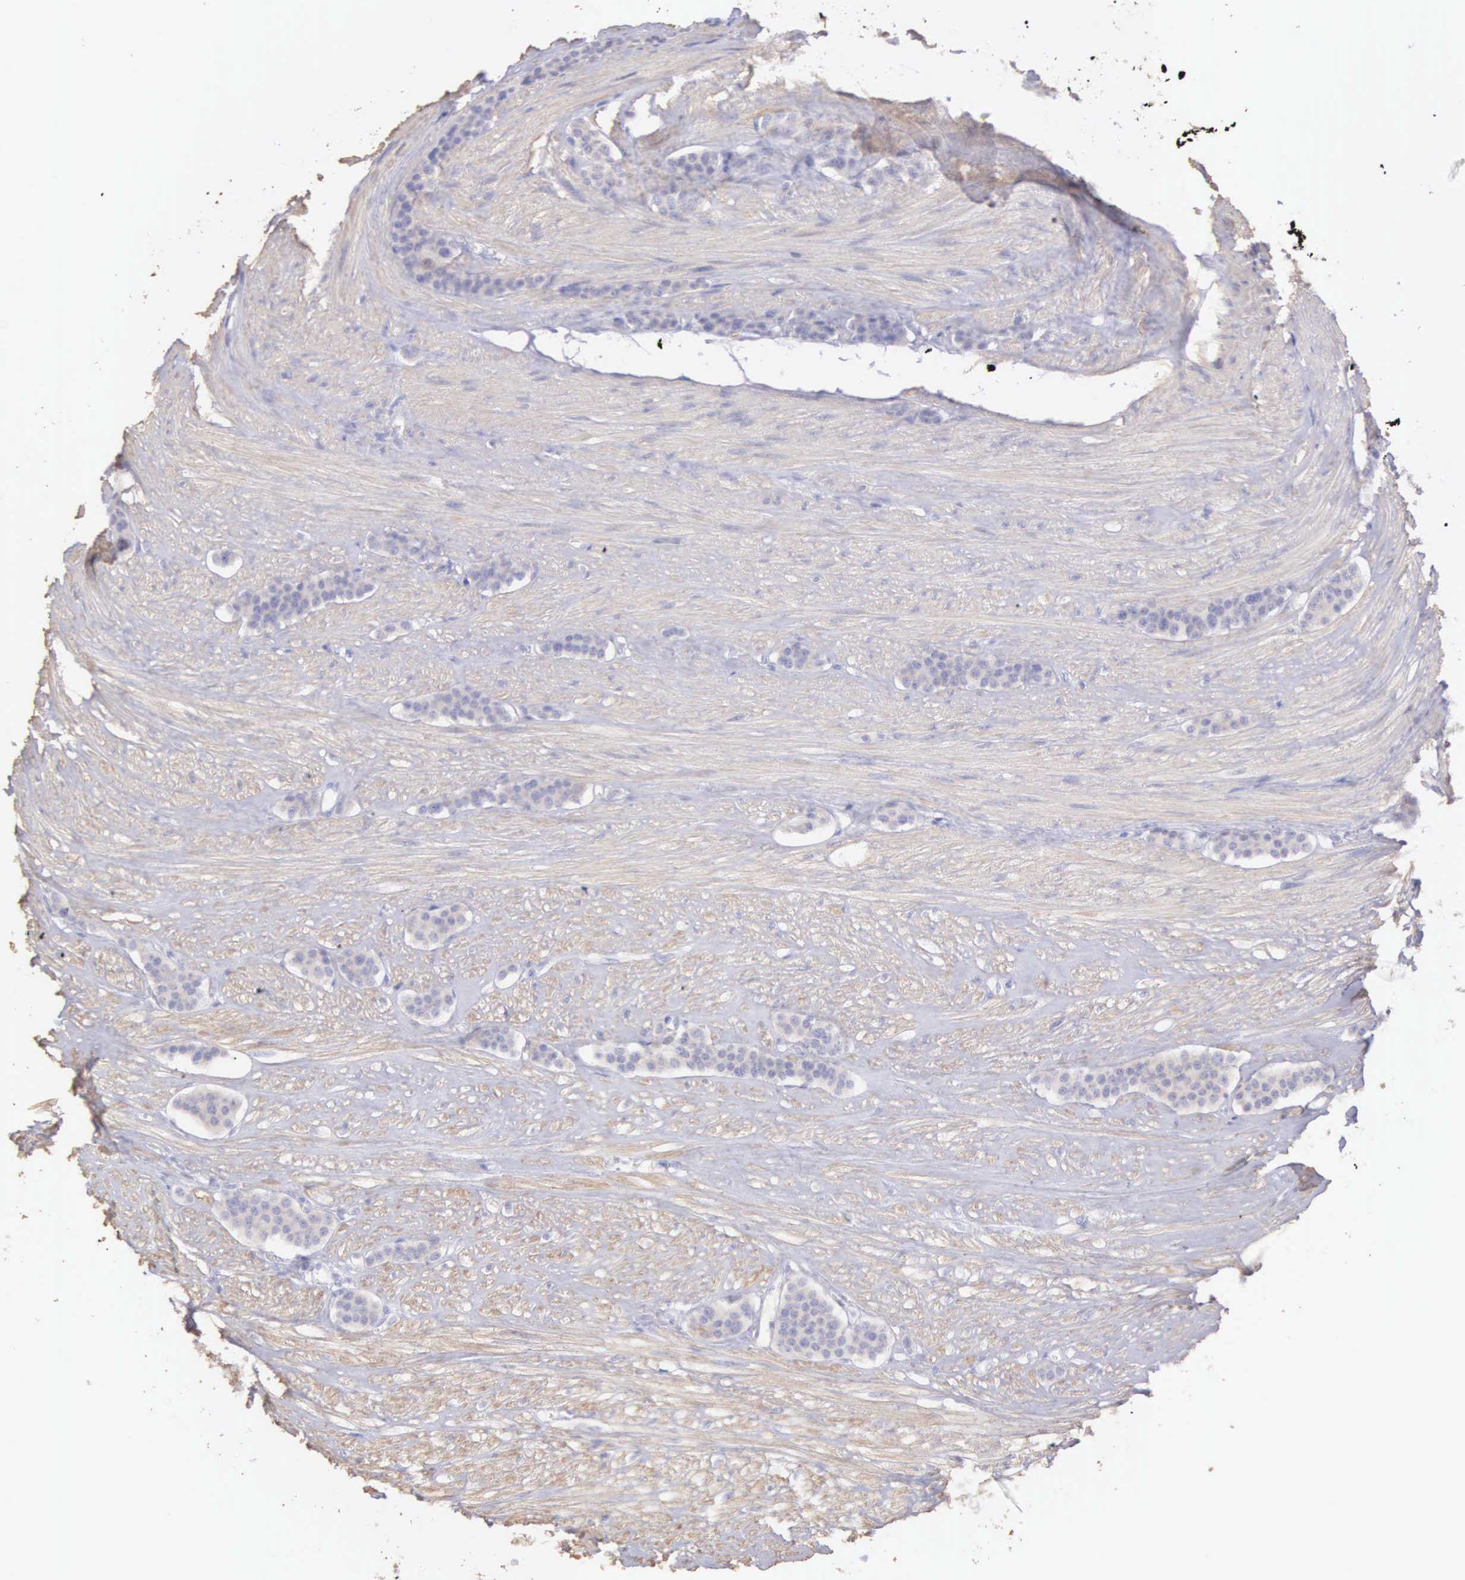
{"staining": {"intensity": "weak", "quantity": "<25%", "location": "cytoplasmic/membranous"}, "tissue": "carcinoid", "cell_type": "Tumor cells", "image_type": "cancer", "snomed": [{"axis": "morphology", "description": "Carcinoid, malignant, NOS"}, {"axis": "topography", "description": "Small intestine"}], "caption": "Carcinoid stained for a protein using immunohistochemistry (IHC) displays no positivity tumor cells.", "gene": "ARFGAP3", "patient": {"sex": "male", "age": 60}}